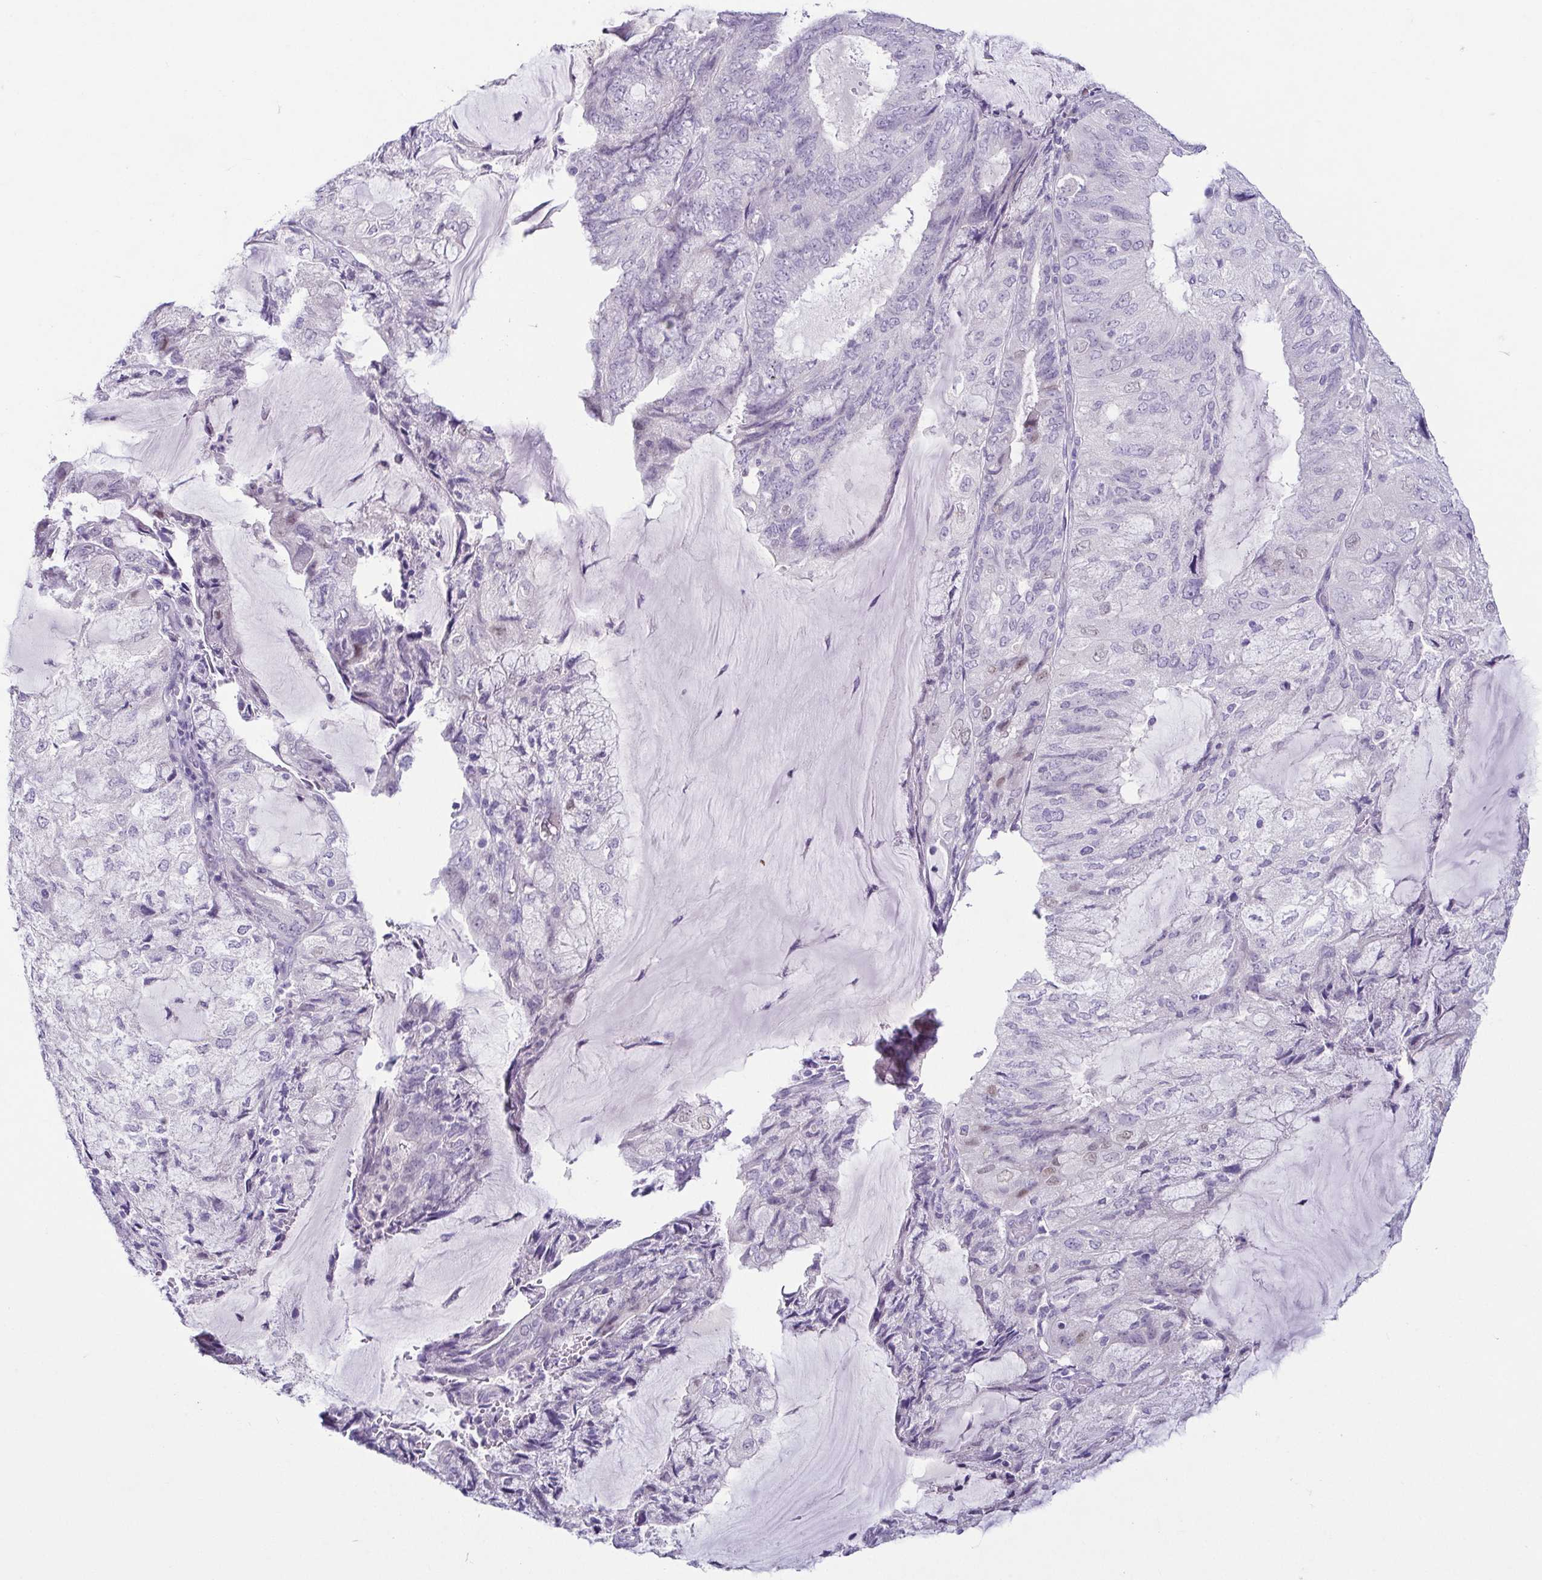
{"staining": {"intensity": "negative", "quantity": "none", "location": "none"}, "tissue": "endometrial cancer", "cell_type": "Tumor cells", "image_type": "cancer", "snomed": [{"axis": "morphology", "description": "Adenocarcinoma, NOS"}, {"axis": "topography", "description": "Endometrium"}], "caption": "DAB (3,3'-diaminobenzidine) immunohistochemical staining of adenocarcinoma (endometrial) demonstrates no significant positivity in tumor cells.", "gene": "TP73", "patient": {"sex": "female", "age": 81}}